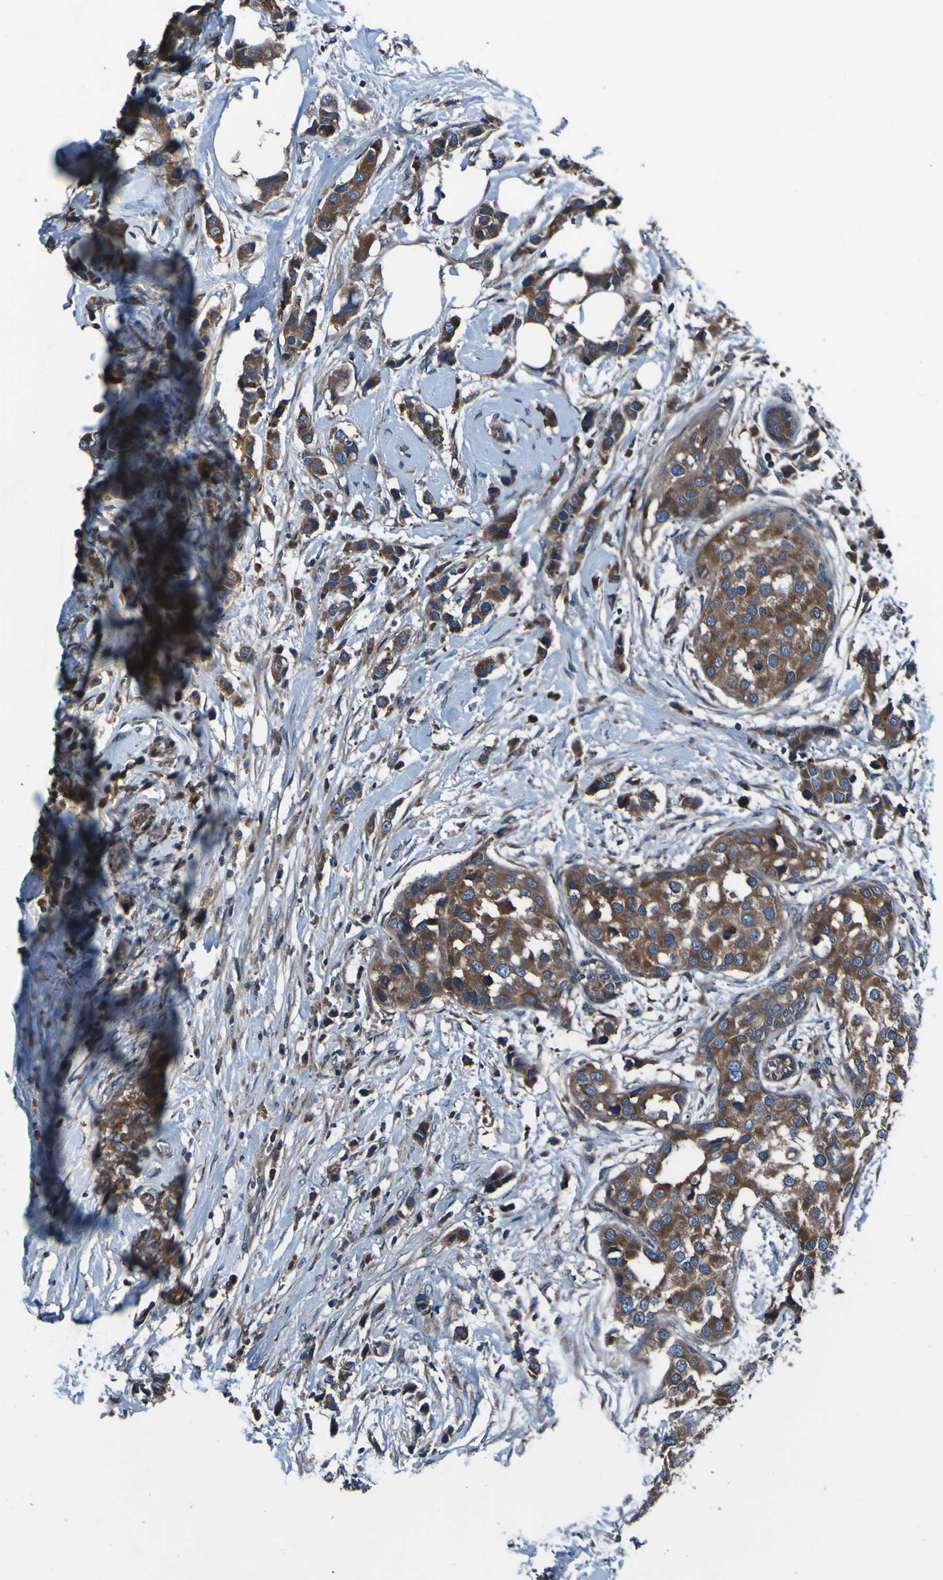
{"staining": {"intensity": "strong", "quantity": ">75%", "location": "cytoplasmic/membranous"}, "tissue": "breast cancer", "cell_type": "Tumor cells", "image_type": "cancer", "snomed": [{"axis": "morphology", "description": "Normal tissue, NOS"}, {"axis": "morphology", "description": "Duct carcinoma"}, {"axis": "topography", "description": "Breast"}], "caption": "High-power microscopy captured an immunohistochemistry (IHC) image of breast cancer, revealing strong cytoplasmic/membranous expression in about >75% of tumor cells.", "gene": "RAB5B", "patient": {"sex": "female", "age": 50}}